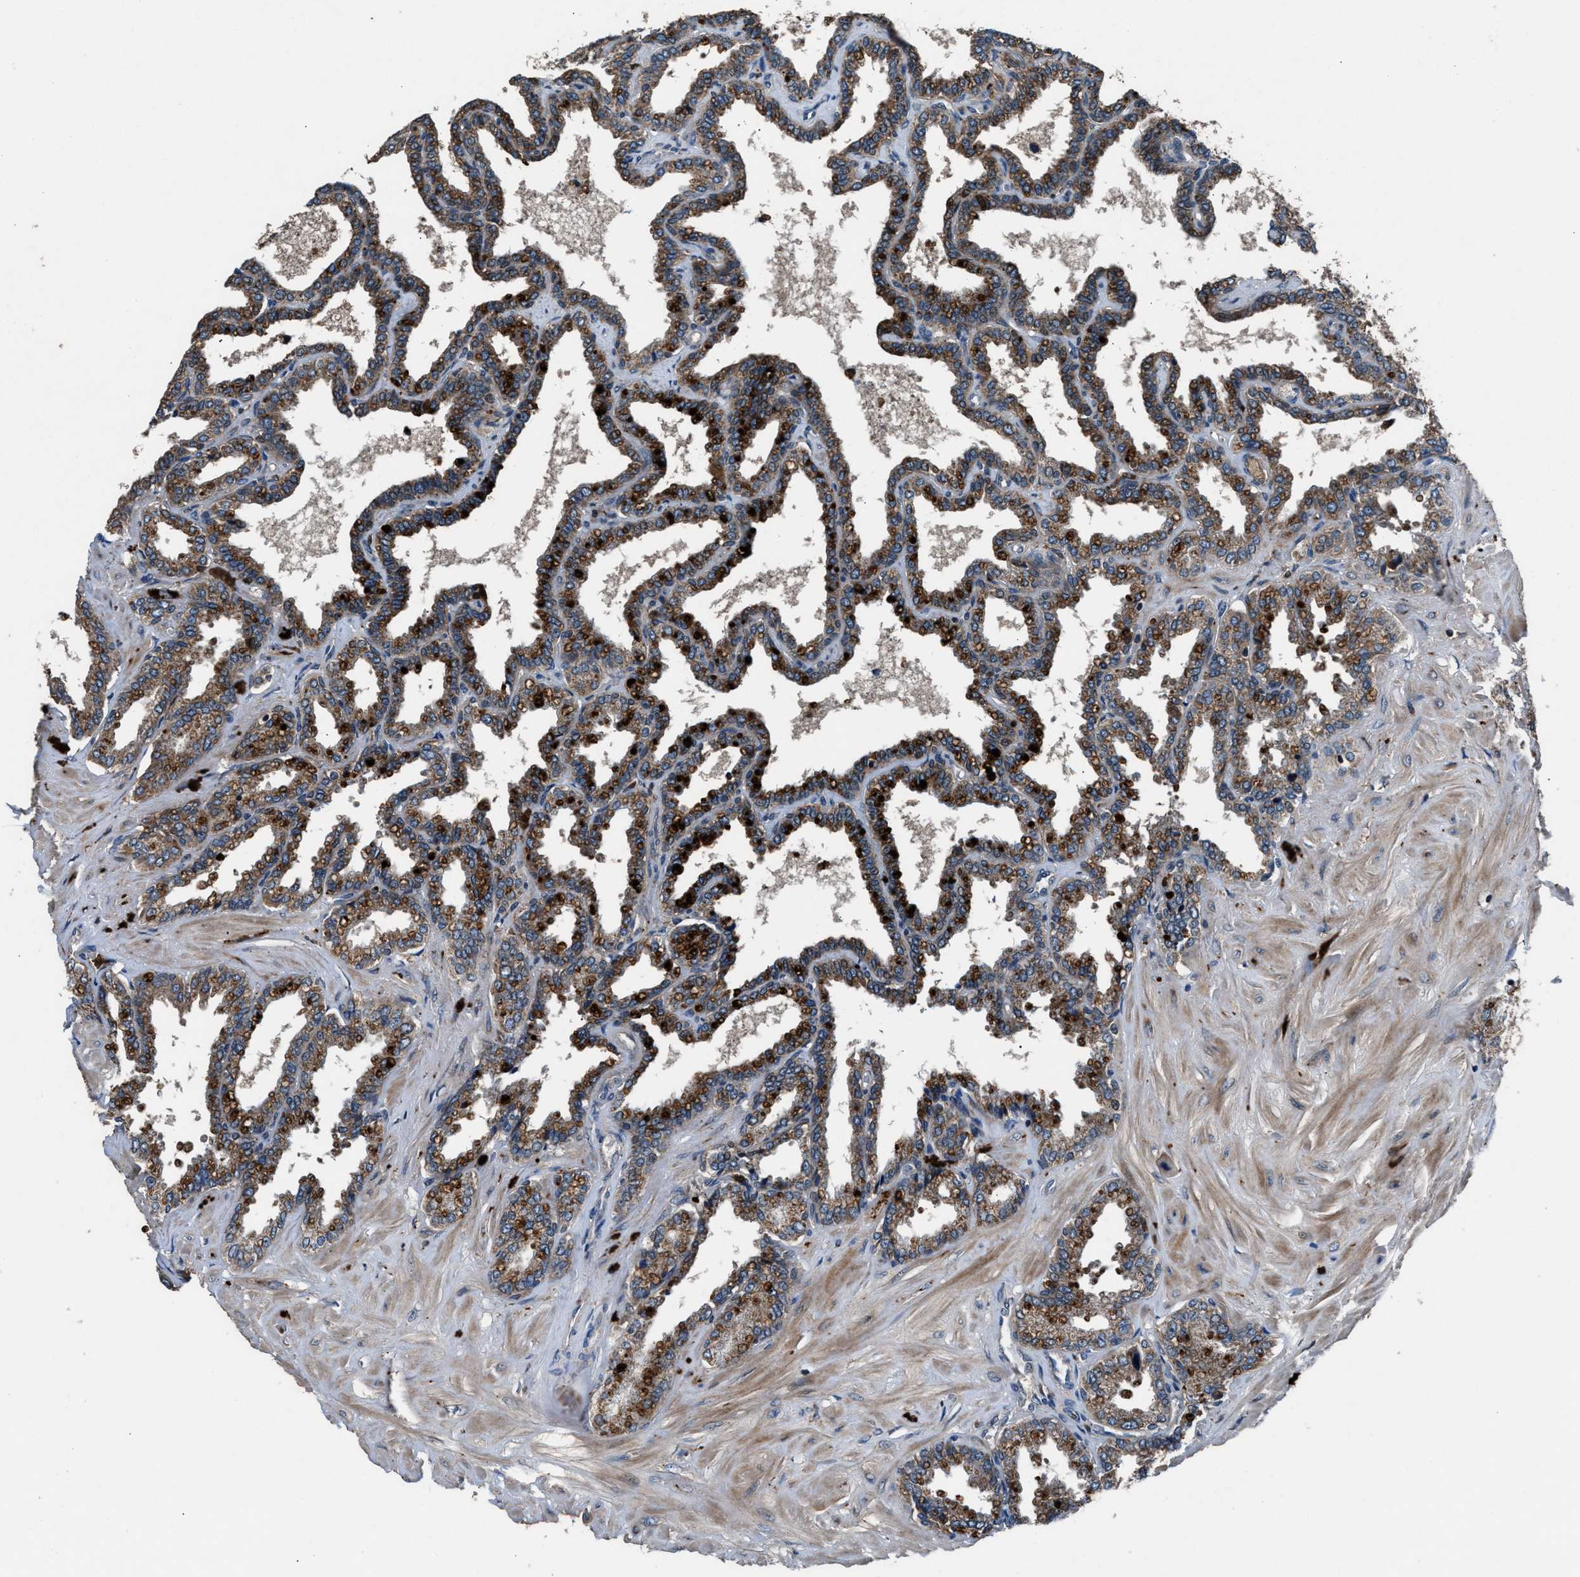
{"staining": {"intensity": "moderate", "quantity": ">75%", "location": "cytoplasmic/membranous"}, "tissue": "seminal vesicle", "cell_type": "Glandular cells", "image_type": "normal", "snomed": [{"axis": "morphology", "description": "Normal tissue, NOS"}, {"axis": "topography", "description": "Seminal veicle"}], "caption": "Glandular cells show medium levels of moderate cytoplasmic/membranous positivity in approximately >75% of cells in normal seminal vesicle. (DAB IHC with brightfield microscopy, high magnification).", "gene": "FAM221A", "patient": {"sex": "male", "age": 46}}